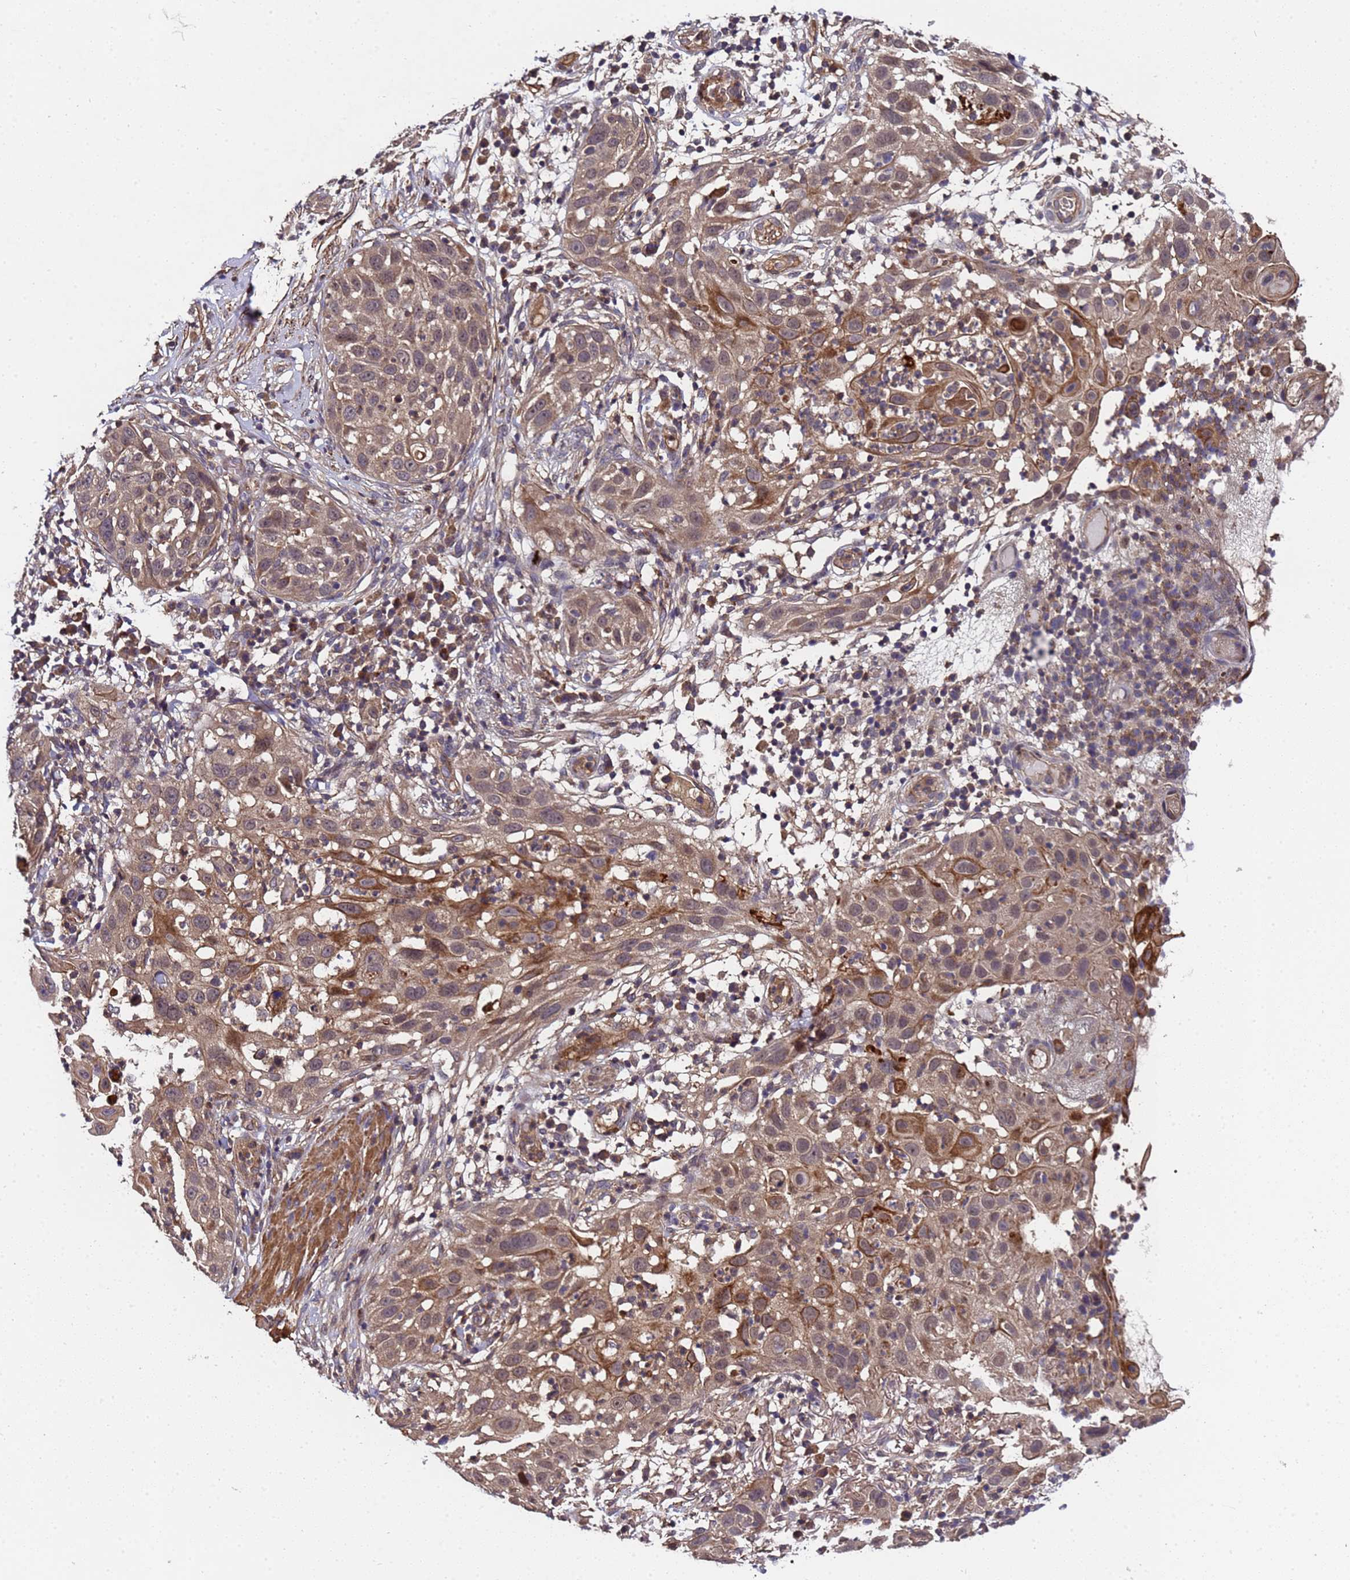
{"staining": {"intensity": "moderate", "quantity": ">75%", "location": "cytoplasmic/membranous"}, "tissue": "skin cancer", "cell_type": "Tumor cells", "image_type": "cancer", "snomed": [{"axis": "morphology", "description": "Squamous cell carcinoma, NOS"}, {"axis": "topography", "description": "Skin"}], "caption": "This image demonstrates immunohistochemistry (IHC) staining of human squamous cell carcinoma (skin), with medium moderate cytoplasmic/membranous staining in about >75% of tumor cells.", "gene": "GSTCD", "patient": {"sex": "female", "age": 44}}